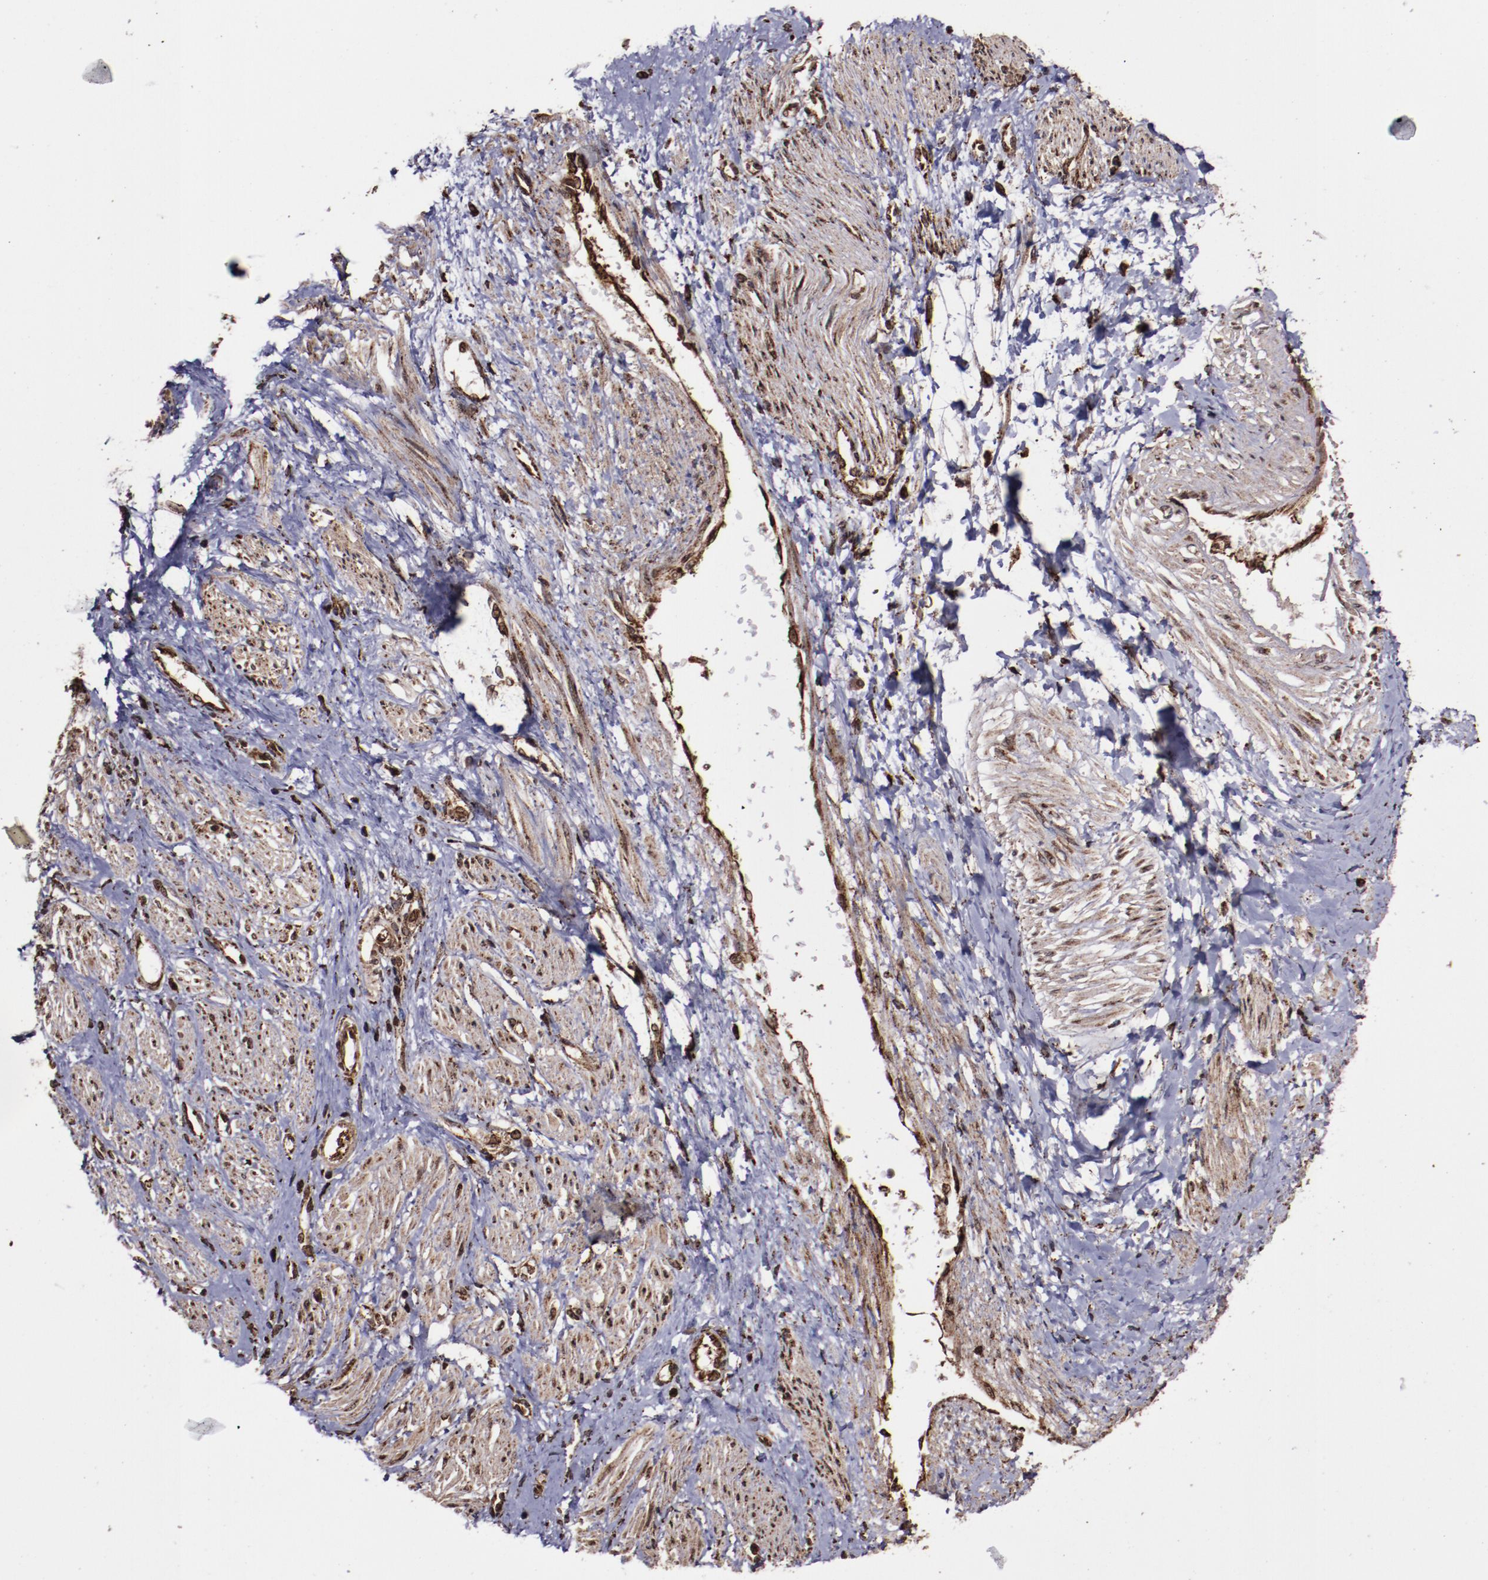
{"staining": {"intensity": "moderate", "quantity": ">75%", "location": "cytoplasmic/membranous,nuclear"}, "tissue": "smooth muscle", "cell_type": "Smooth muscle cells", "image_type": "normal", "snomed": [{"axis": "morphology", "description": "Normal tissue, NOS"}, {"axis": "topography", "description": "Smooth muscle"}, {"axis": "topography", "description": "Uterus"}], "caption": "High-magnification brightfield microscopy of unremarkable smooth muscle stained with DAB (brown) and counterstained with hematoxylin (blue). smooth muscle cells exhibit moderate cytoplasmic/membranous,nuclear positivity is appreciated in about>75% of cells. (Brightfield microscopy of DAB IHC at high magnification).", "gene": "EIF4ENIF1", "patient": {"sex": "female", "age": 39}}